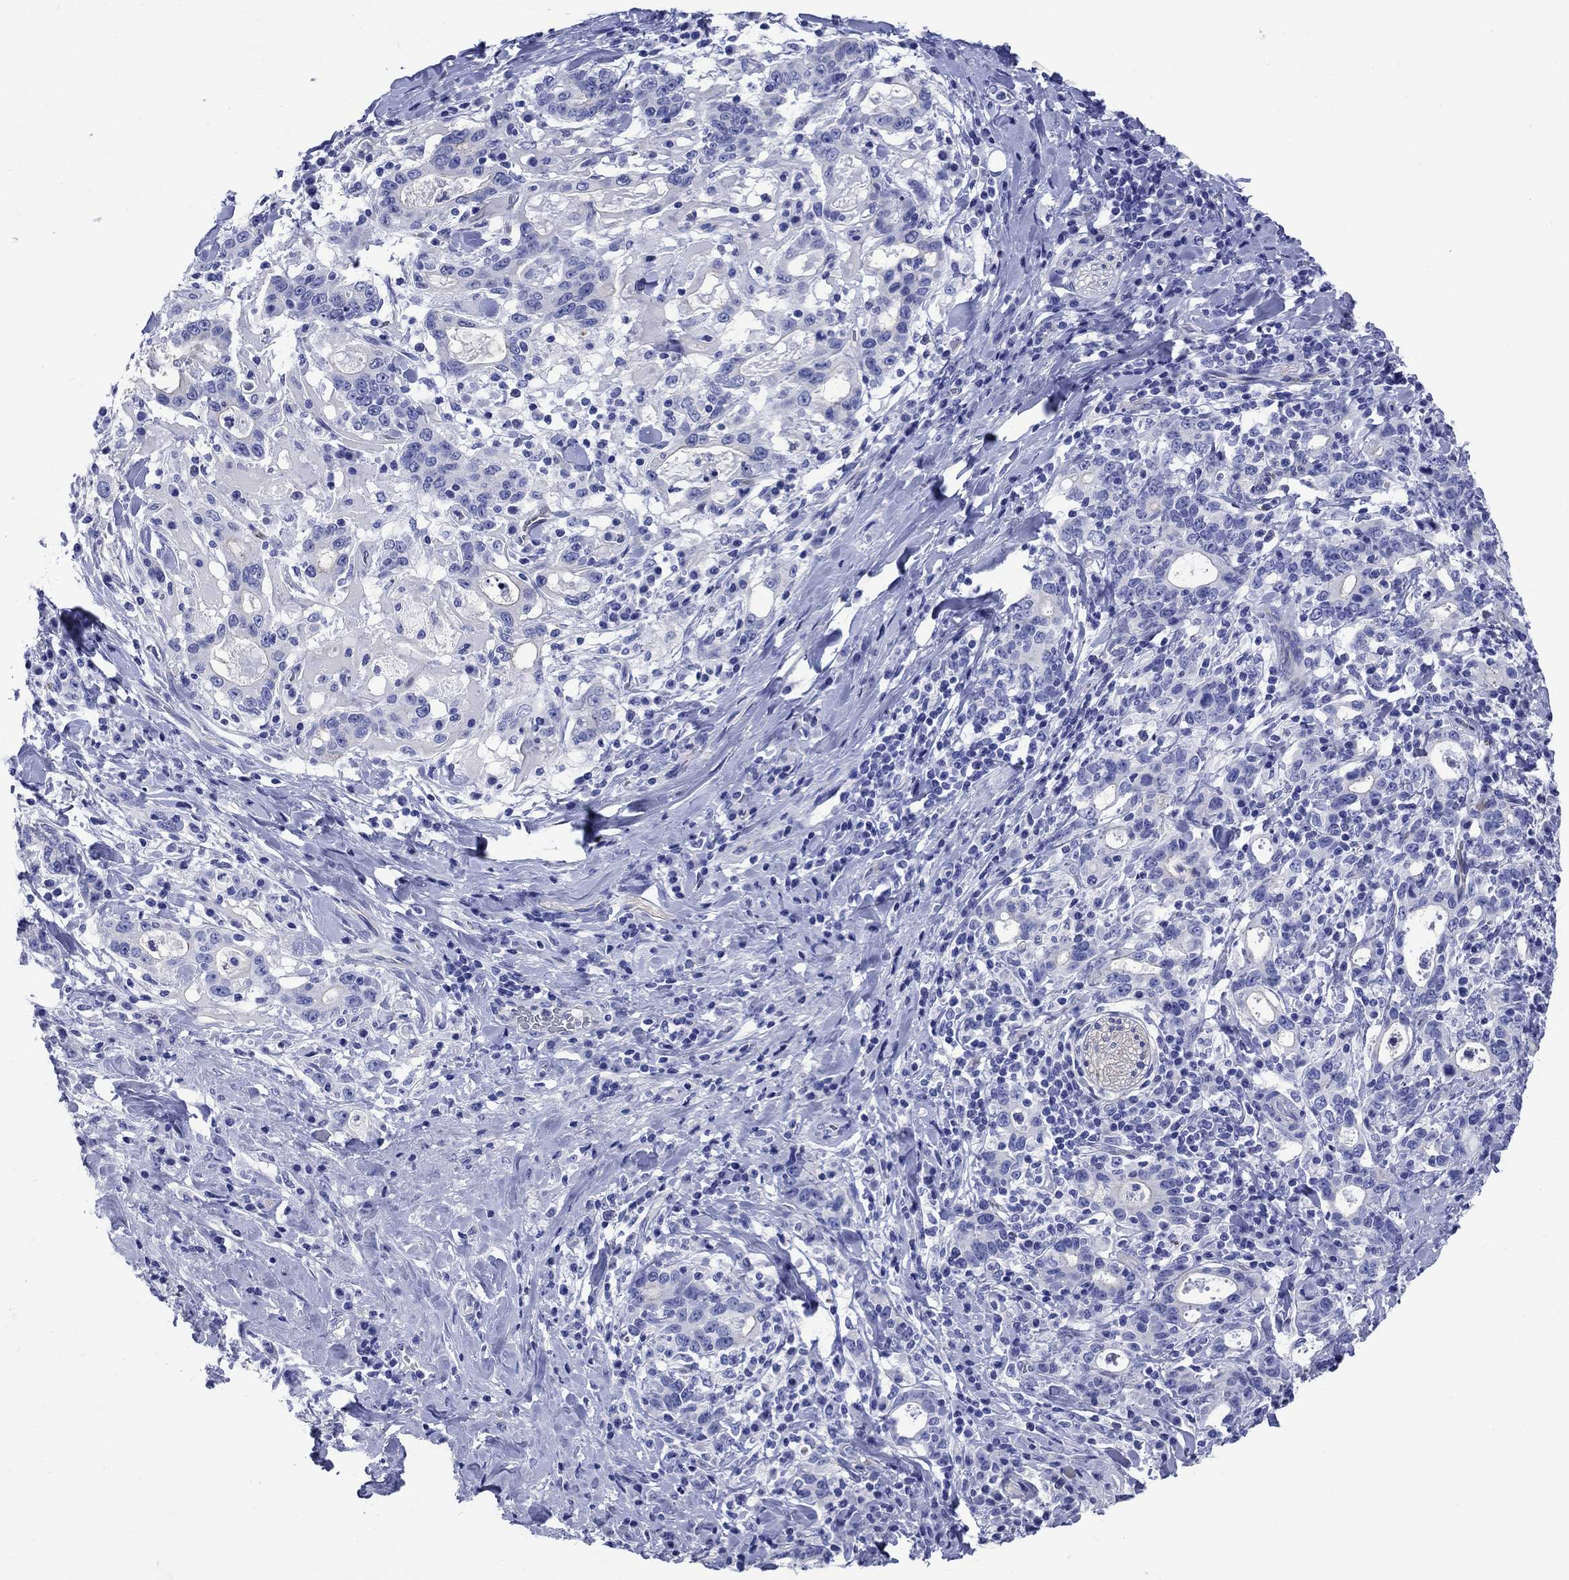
{"staining": {"intensity": "negative", "quantity": "none", "location": "none"}, "tissue": "stomach cancer", "cell_type": "Tumor cells", "image_type": "cancer", "snomed": [{"axis": "morphology", "description": "Adenocarcinoma, NOS"}, {"axis": "topography", "description": "Stomach"}], "caption": "Stomach cancer (adenocarcinoma) was stained to show a protein in brown. There is no significant expression in tumor cells.", "gene": "SLC1A2", "patient": {"sex": "male", "age": 79}}